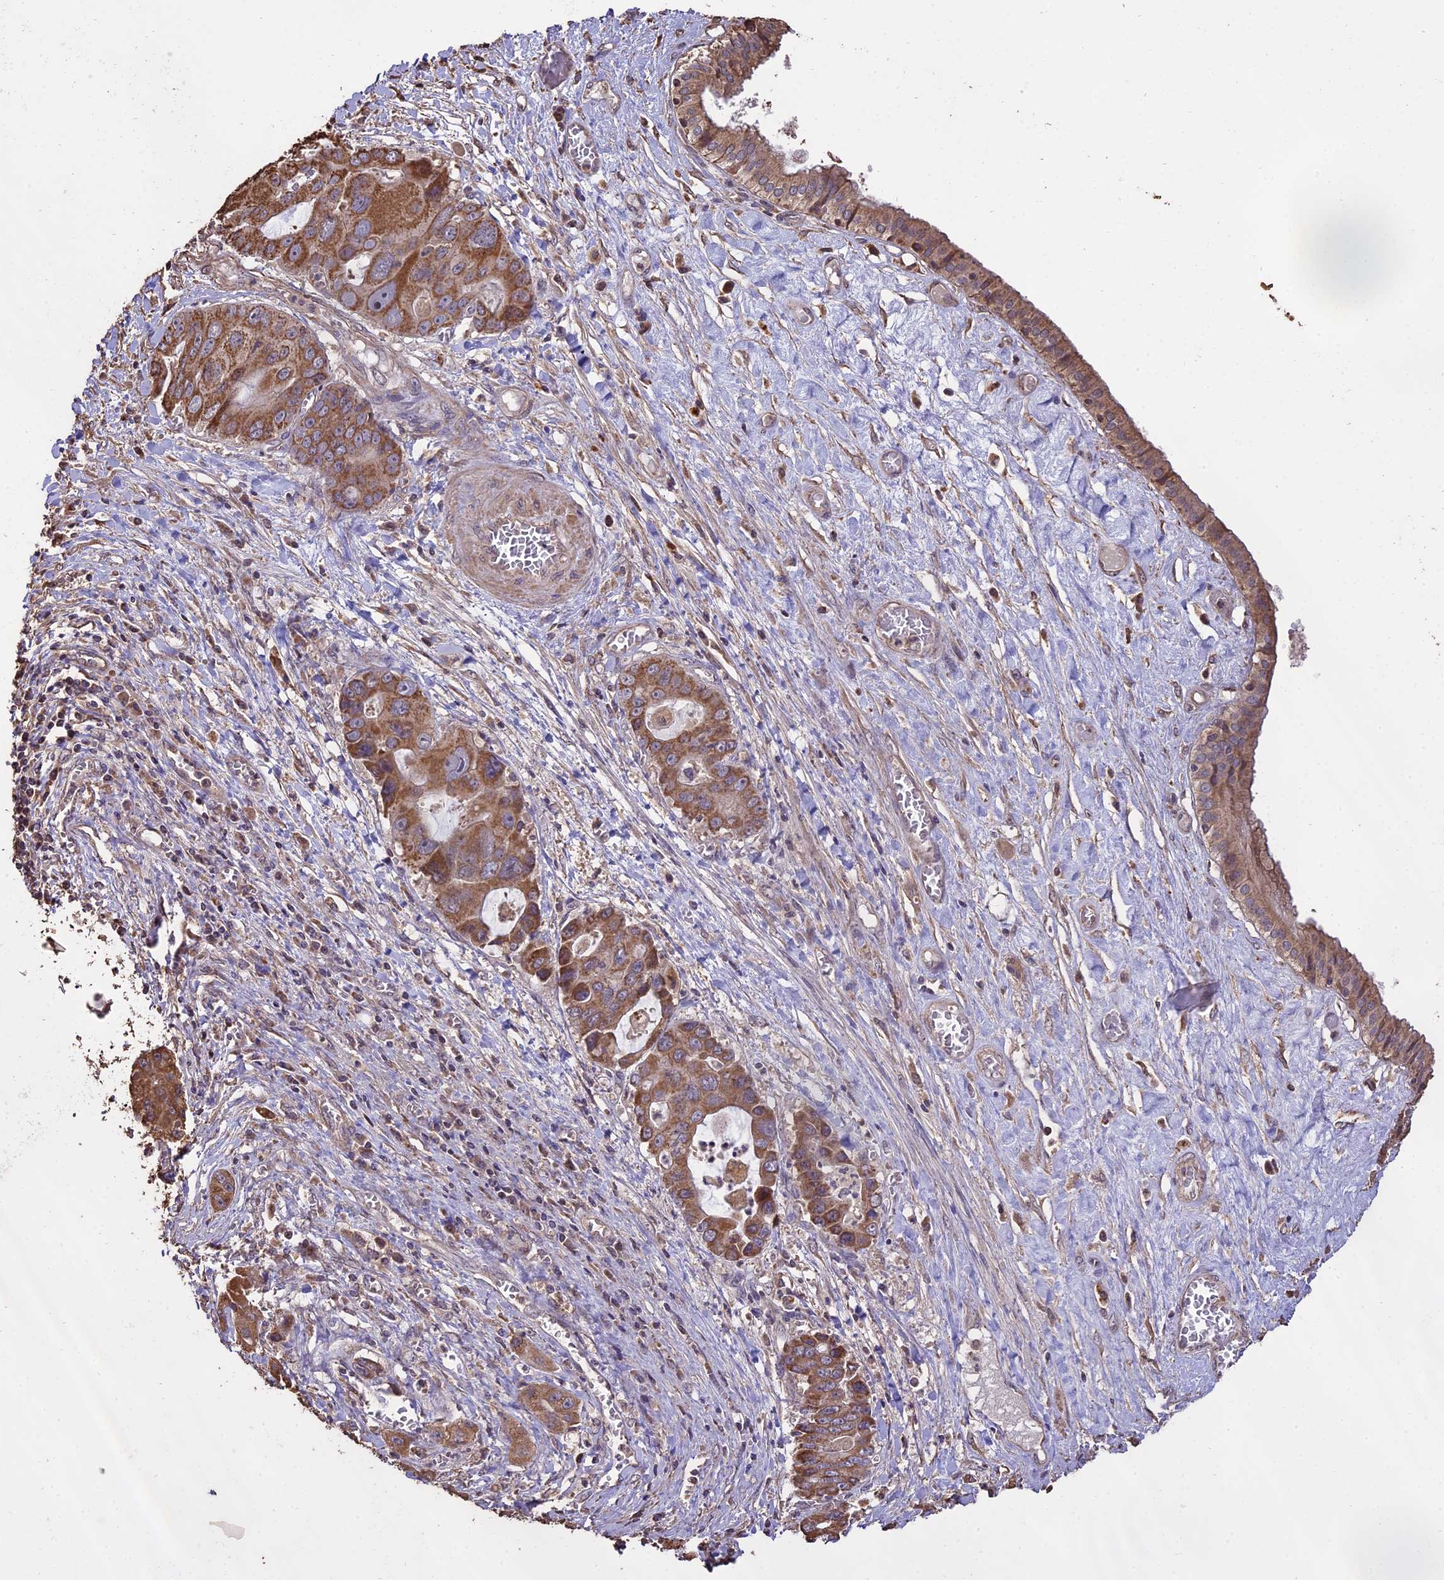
{"staining": {"intensity": "moderate", "quantity": ">75%", "location": "cytoplasmic/membranous"}, "tissue": "liver cancer", "cell_type": "Tumor cells", "image_type": "cancer", "snomed": [{"axis": "morphology", "description": "Cholangiocarcinoma"}, {"axis": "topography", "description": "Liver"}], "caption": "Protein staining displays moderate cytoplasmic/membranous positivity in about >75% of tumor cells in liver cancer.", "gene": "PGPEP1L", "patient": {"sex": "male", "age": 67}}